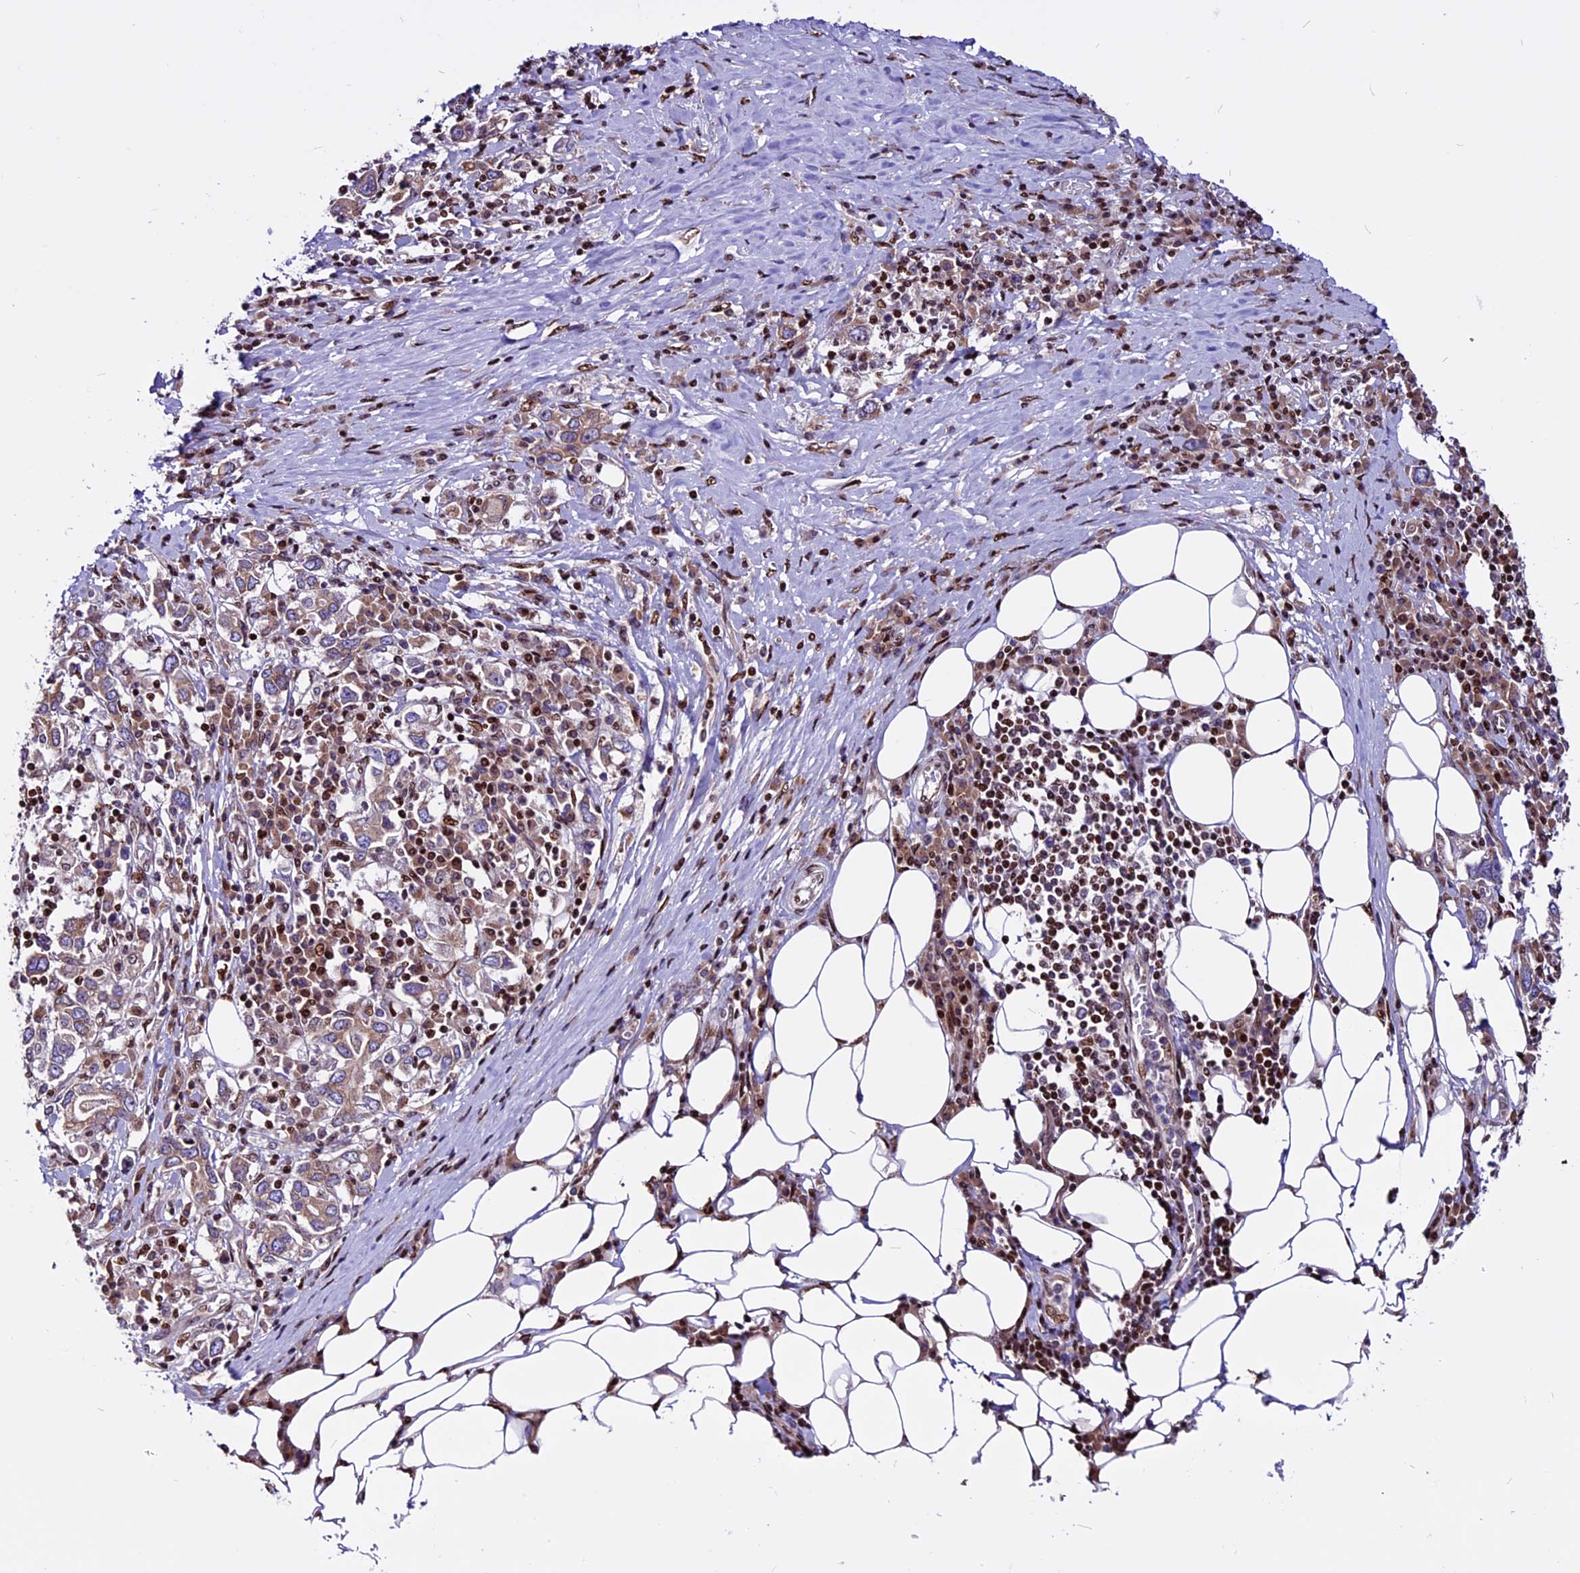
{"staining": {"intensity": "weak", "quantity": "25%-75%", "location": "cytoplasmic/membranous"}, "tissue": "stomach cancer", "cell_type": "Tumor cells", "image_type": "cancer", "snomed": [{"axis": "morphology", "description": "Adenocarcinoma, NOS"}, {"axis": "topography", "description": "Stomach, upper"}, {"axis": "topography", "description": "Stomach"}], "caption": "Immunohistochemical staining of stomach cancer (adenocarcinoma) displays weak cytoplasmic/membranous protein positivity in about 25%-75% of tumor cells.", "gene": "RINL", "patient": {"sex": "male", "age": 62}}